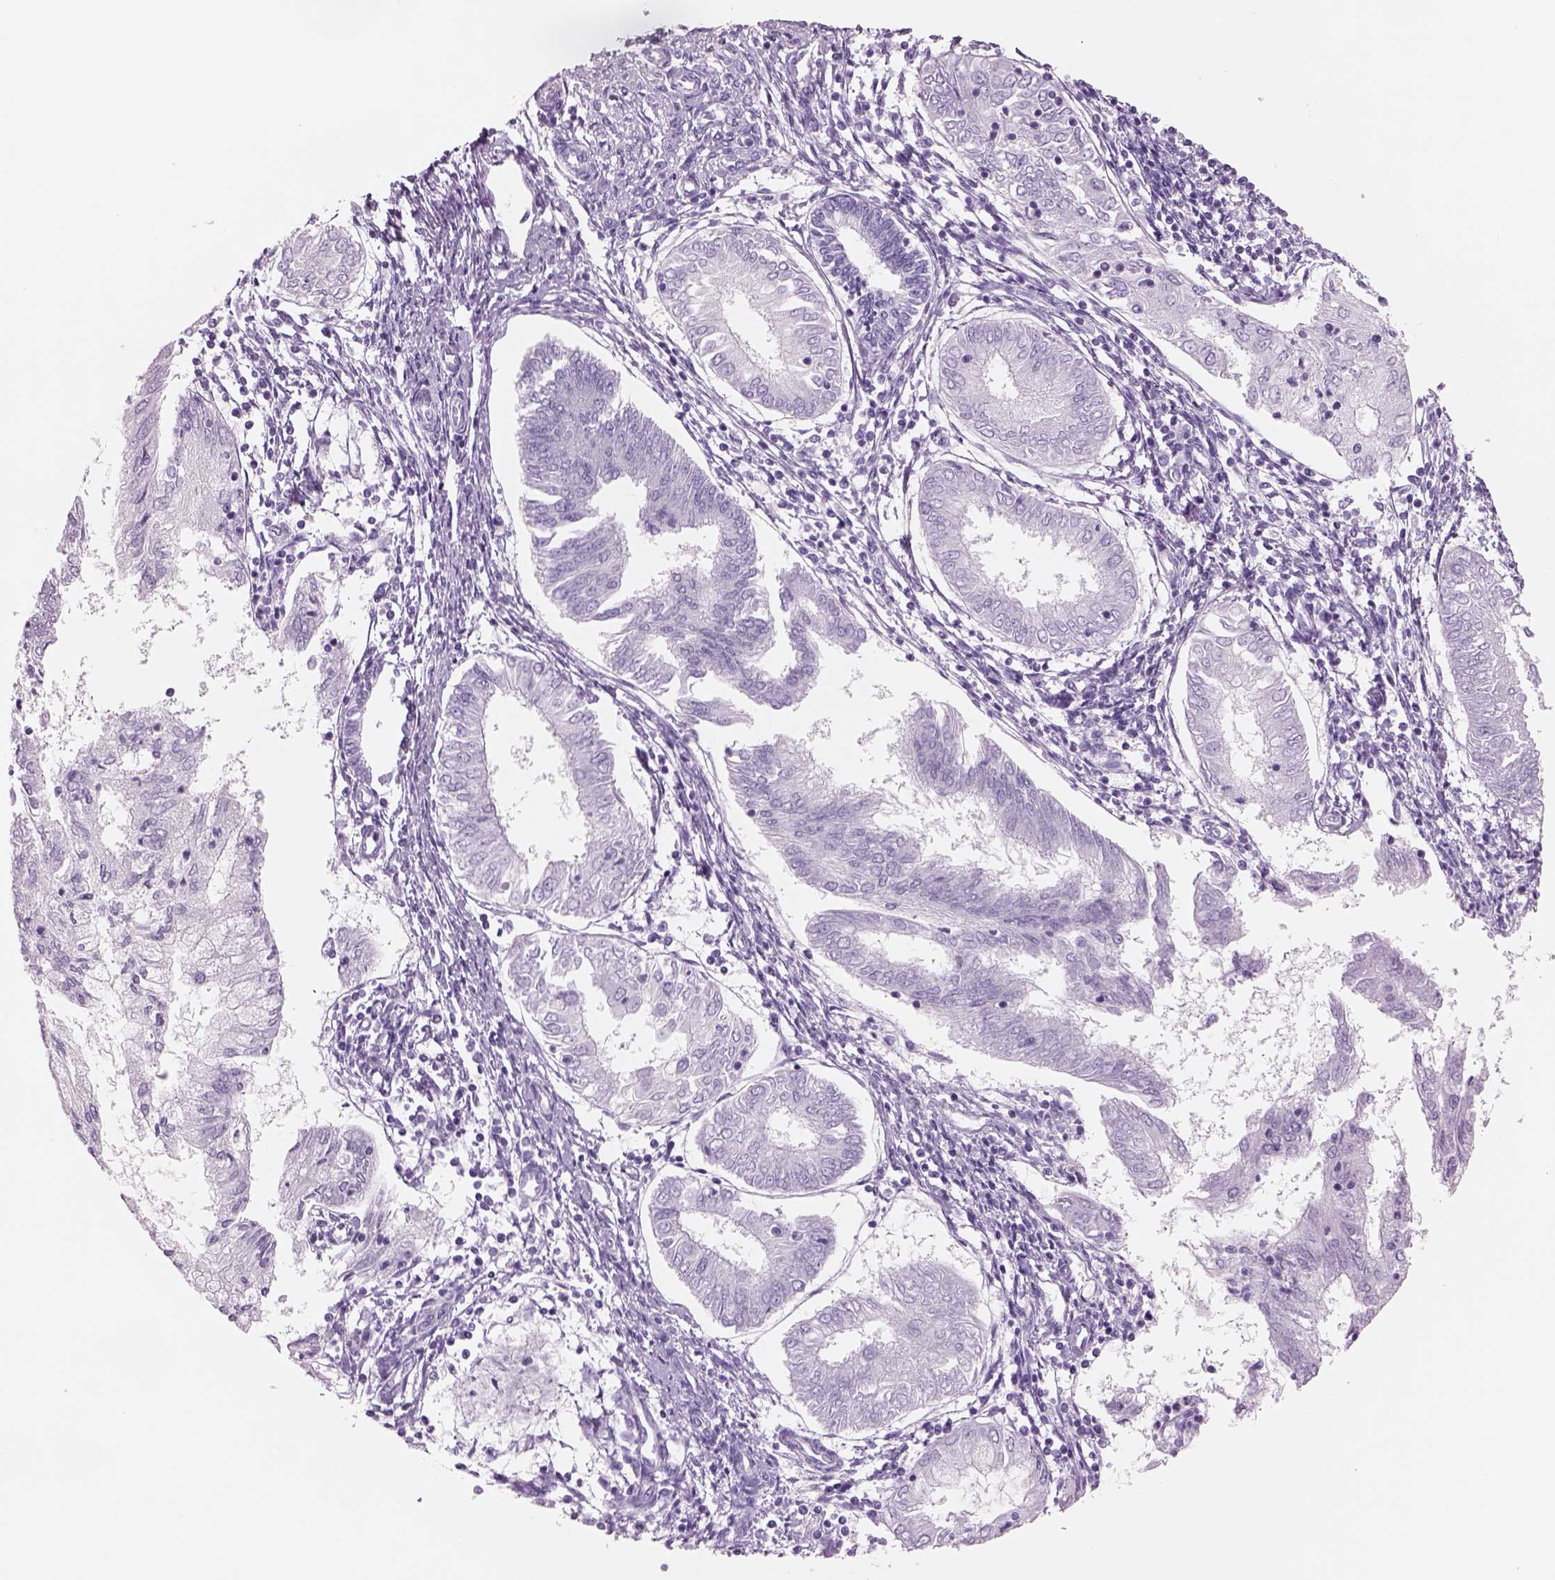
{"staining": {"intensity": "negative", "quantity": "none", "location": "none"}, "tissue": "endometrial cancer", "cell_type": "Tumor cells", "image_type": "cancer", "snomed": [{"axis": "morphology", "description": "Adenocarcinoma, NOS"}, {"axis": "topography", "description": "Endometrium"}], "caption": "High power microscopy image of an immunohistochemistry (IHC) histopathology image of endometrial cancer, revealing no significant positivity in tumor cells.", "gene": "RHO", "patient": {"sex": "female", "age": 68}}